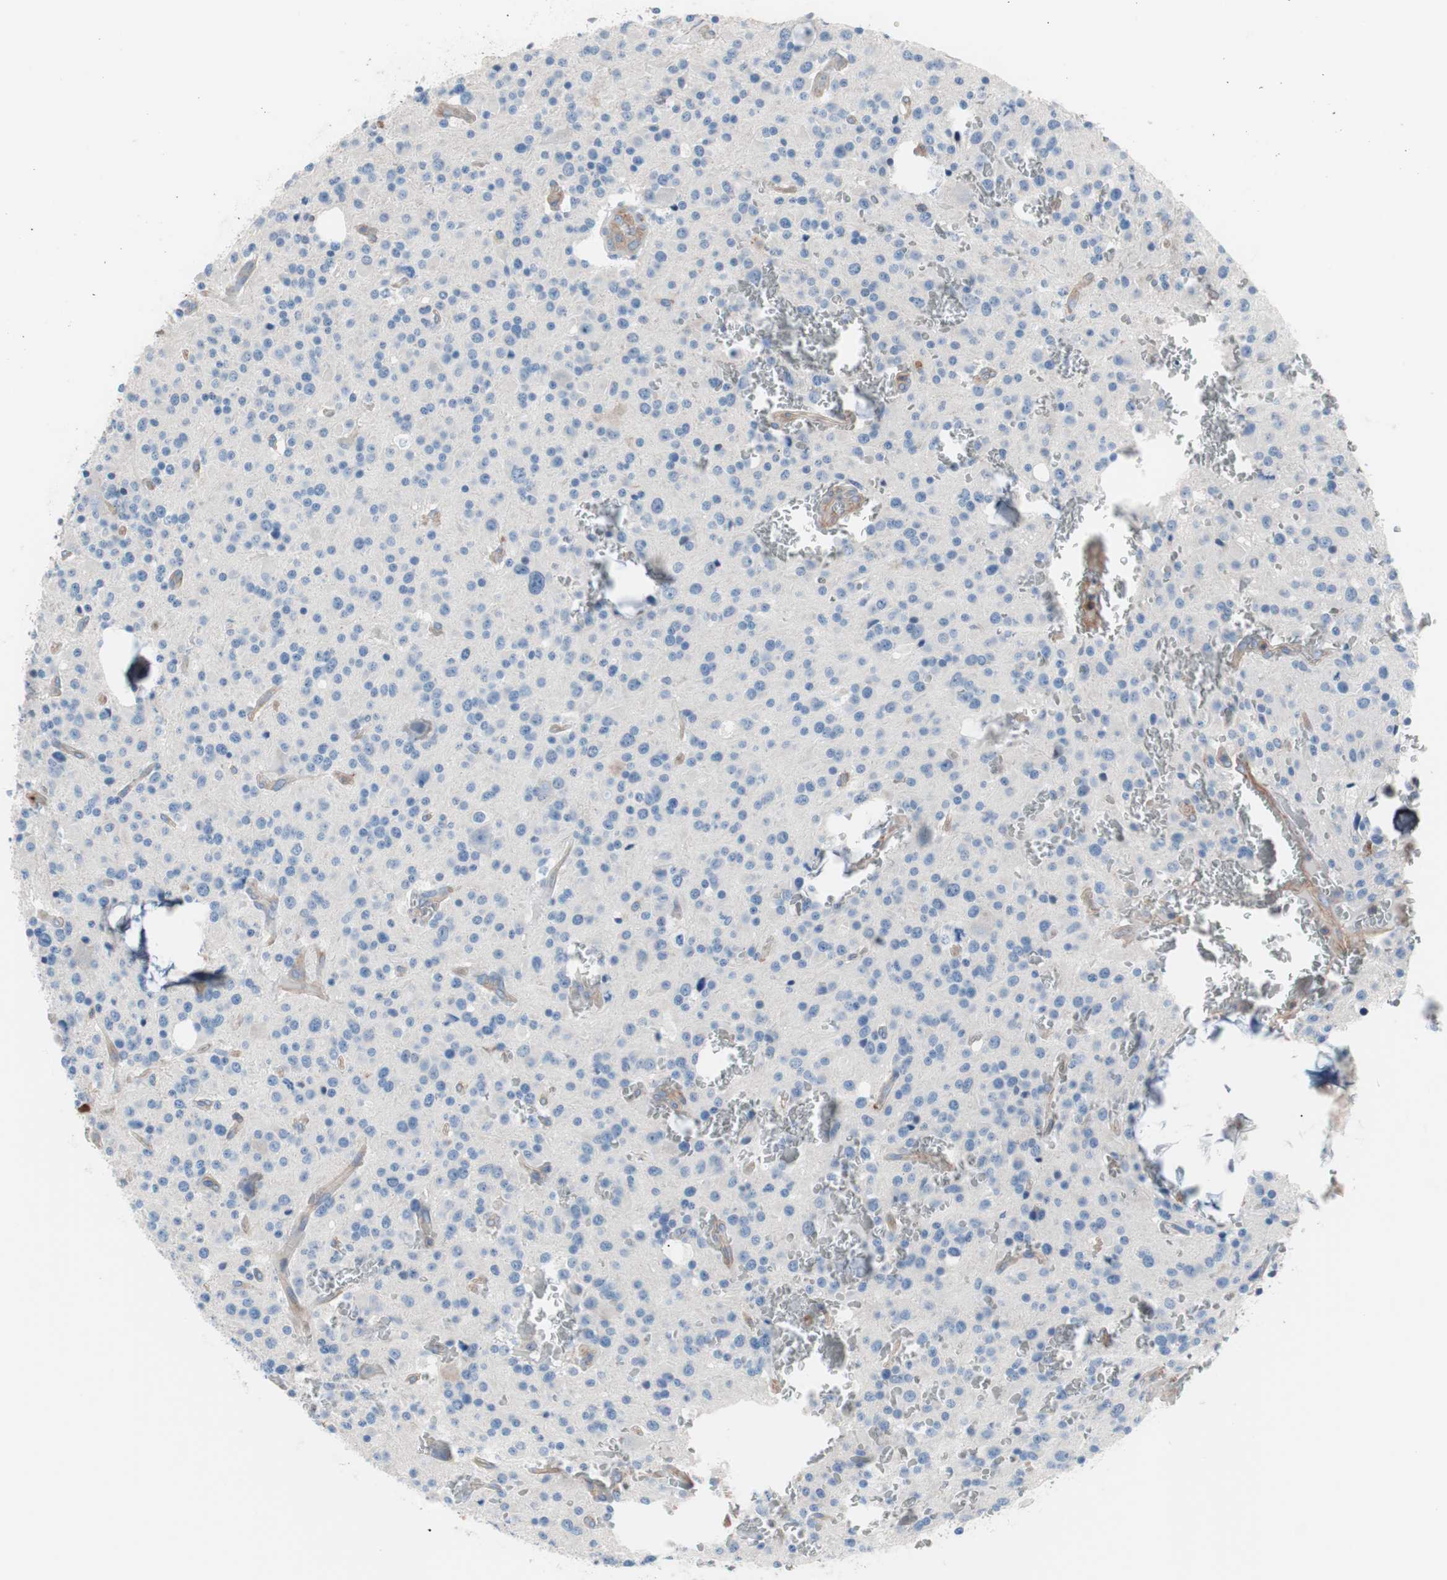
{"staining": {"intensity": "negative", "quantity": "none", "location": "none"}, "tissue": "glioma", "cell_type": "Tumor cells", "image_type": "cancer", "snomed": [{"axis": "morphology", "description": "Glioma, malignant, Low grade"}, {"axis": "topography", "description": "Brain"}], "caption": "A micrograph of glioma stained for a protein reveals no brown staining in tumor cells. (IHC, brightfield microscopy, high magnification).", "gene": "GPR160", "patient": {"sex": "male", "age": 58}}